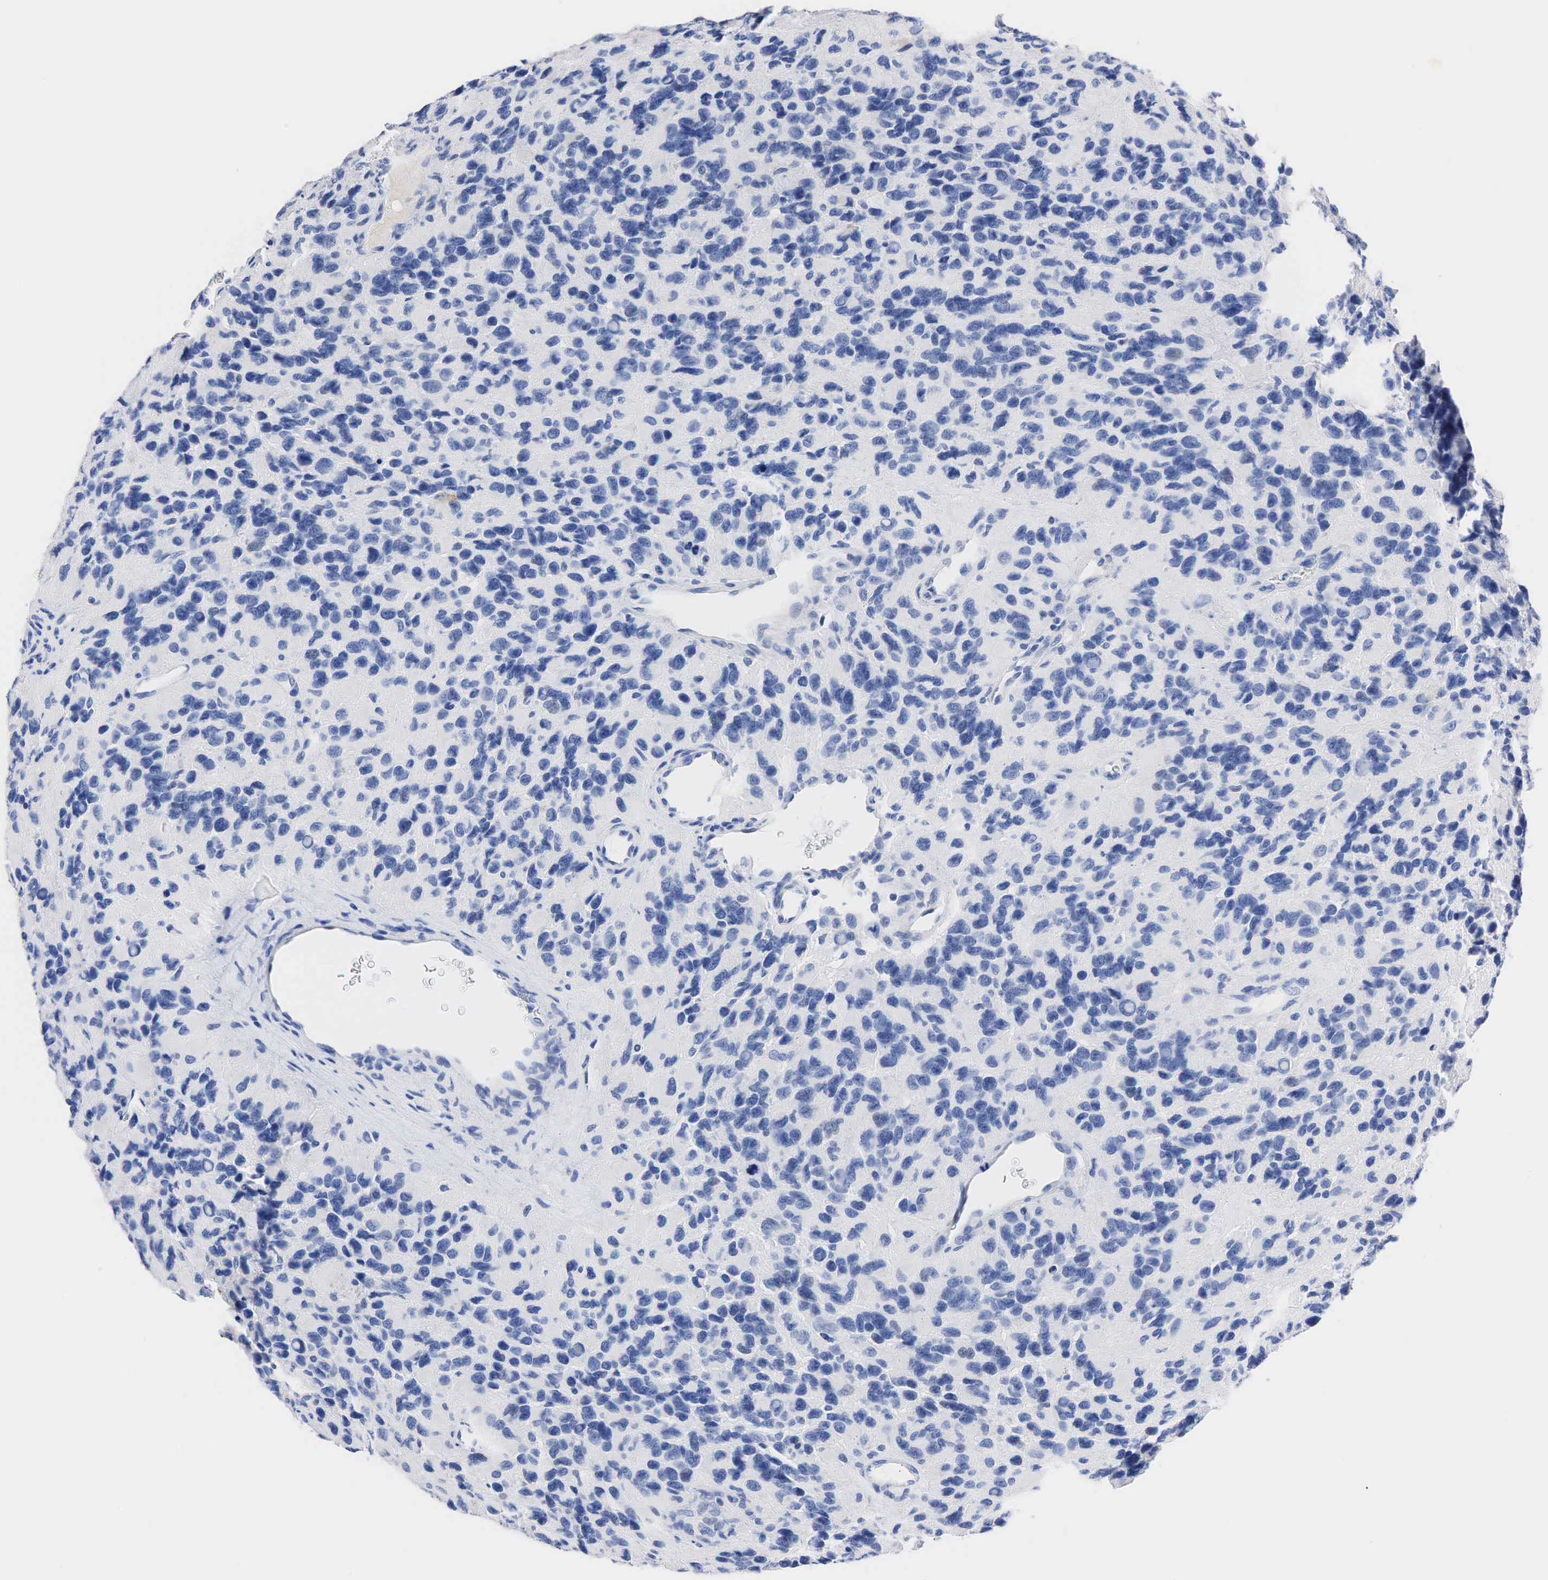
{"staining": {"intensity": "negative", "quantity": "none", "location": "none"}, "tissue": "glioma", "cell_type": "Tumor cells", "image_type": "cancer", "snomed": [{"axis": "morphology", "description": "Glioma, malignant, High grade"}, {"axis": "topography", "description": "Brain"}], "caption": "This is an immunohistochemistry histopathology image of human malignant high-grade glioma. There is no positivity in tumor cells.", "gene": "SST", "patient": {"sex": "male", "age": 77}}